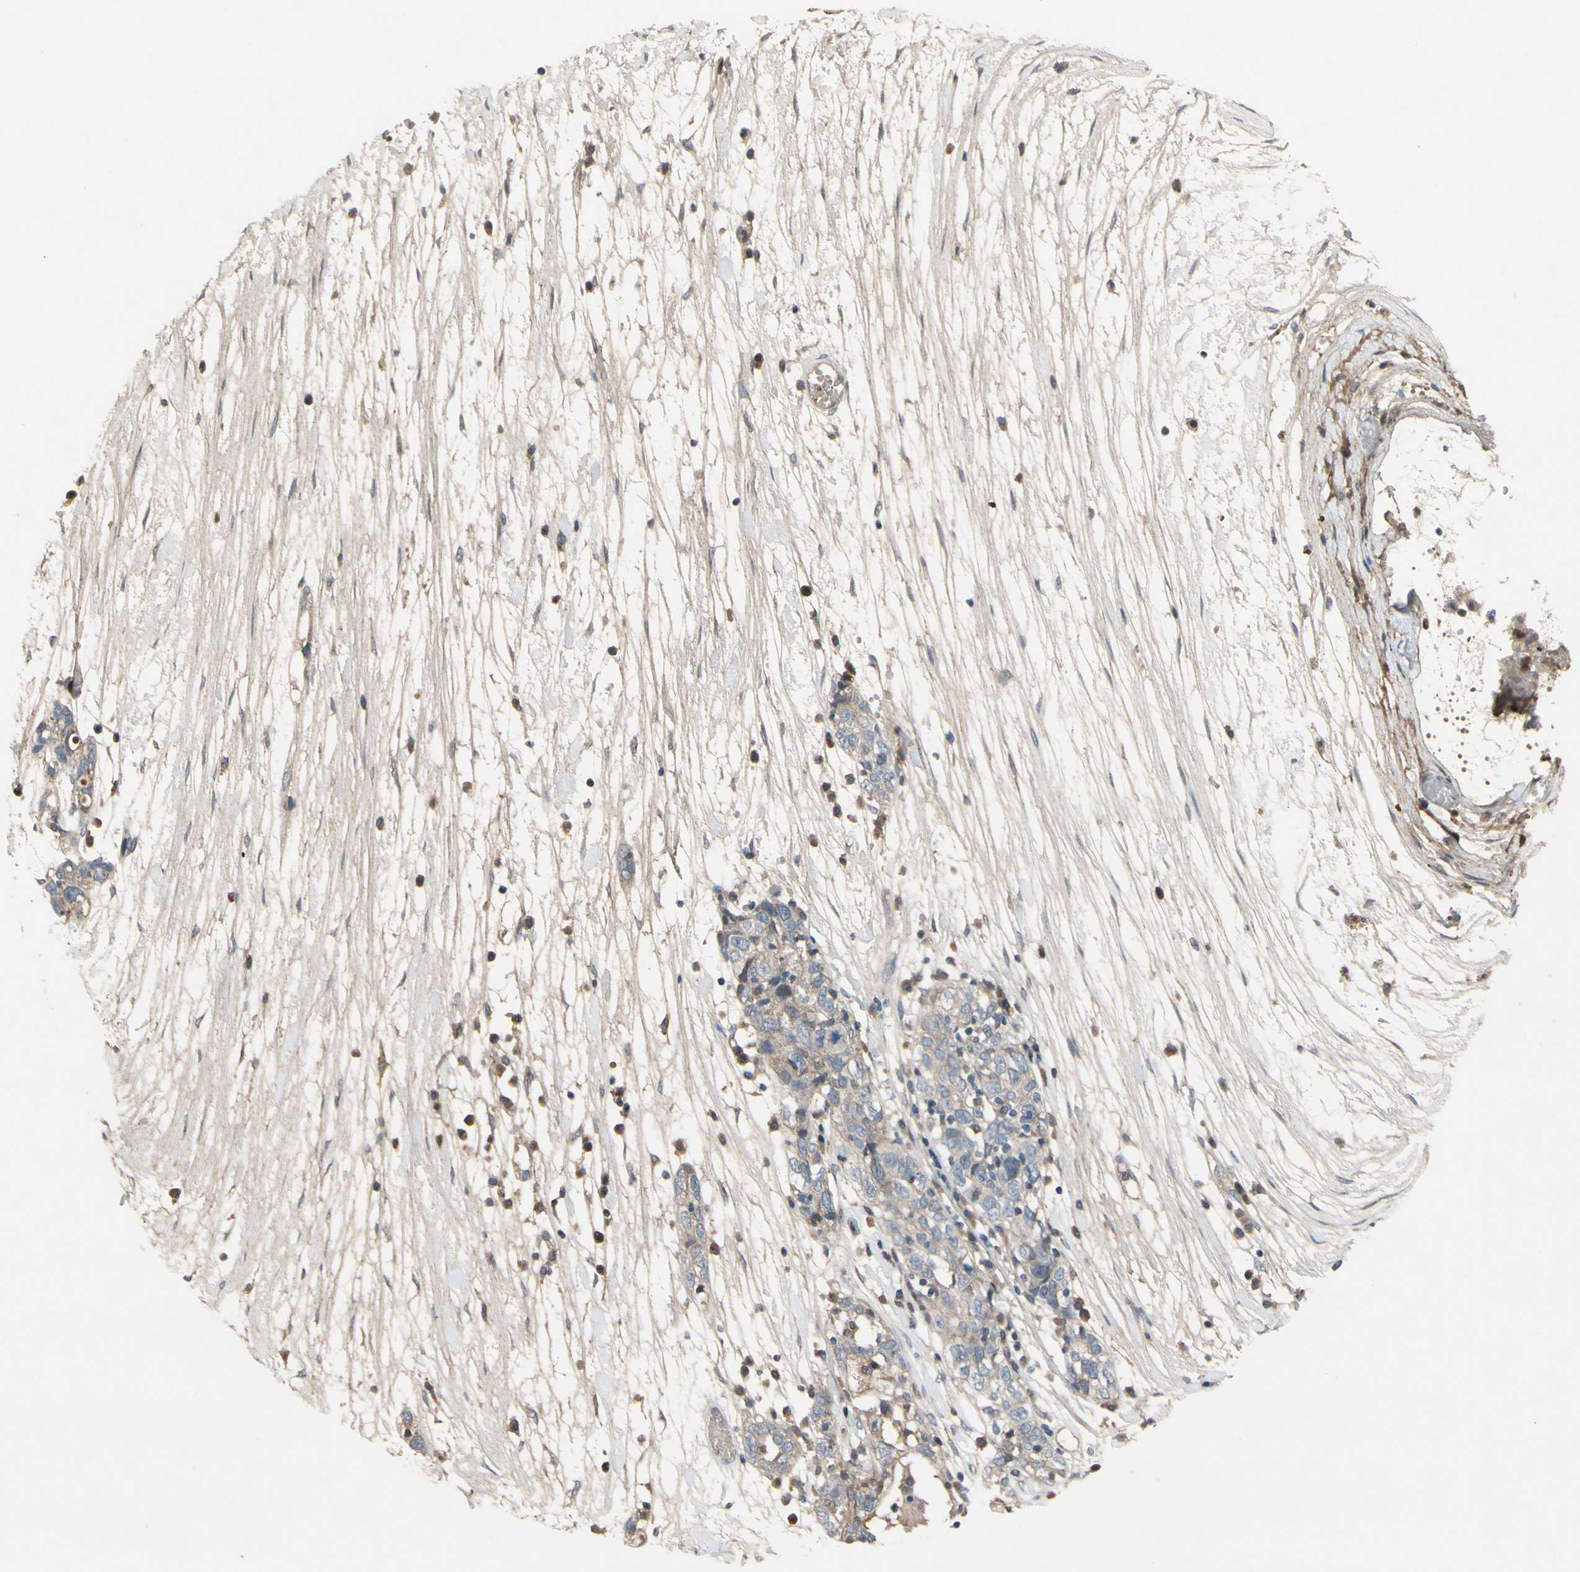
{"staining": {"intensity": "weak", "quantity": "25%-75%", "location": "cytoplasmic/membranous"}, "tissue": "ovarian cancer", "cell_type": "Tumor cells", "image_type": "cancer", "snomed": [{"axis": "morphology", "description": "Cystadenocarcinoma, serous, NOS"}, {"axis": "topography", "description": "Ovary"}], "caption": "An IHC image of tumor tissue is shown. Protein staining in brown shows weak cytoplasmic/membranous positivity in ovarian cancer (serous cystadenocarcinoma) within tumor cells. (IHC, brightfield microscopy, high magnification).", "gene": "ICAM5", "patient": {"sex": "female", "age": 71}}